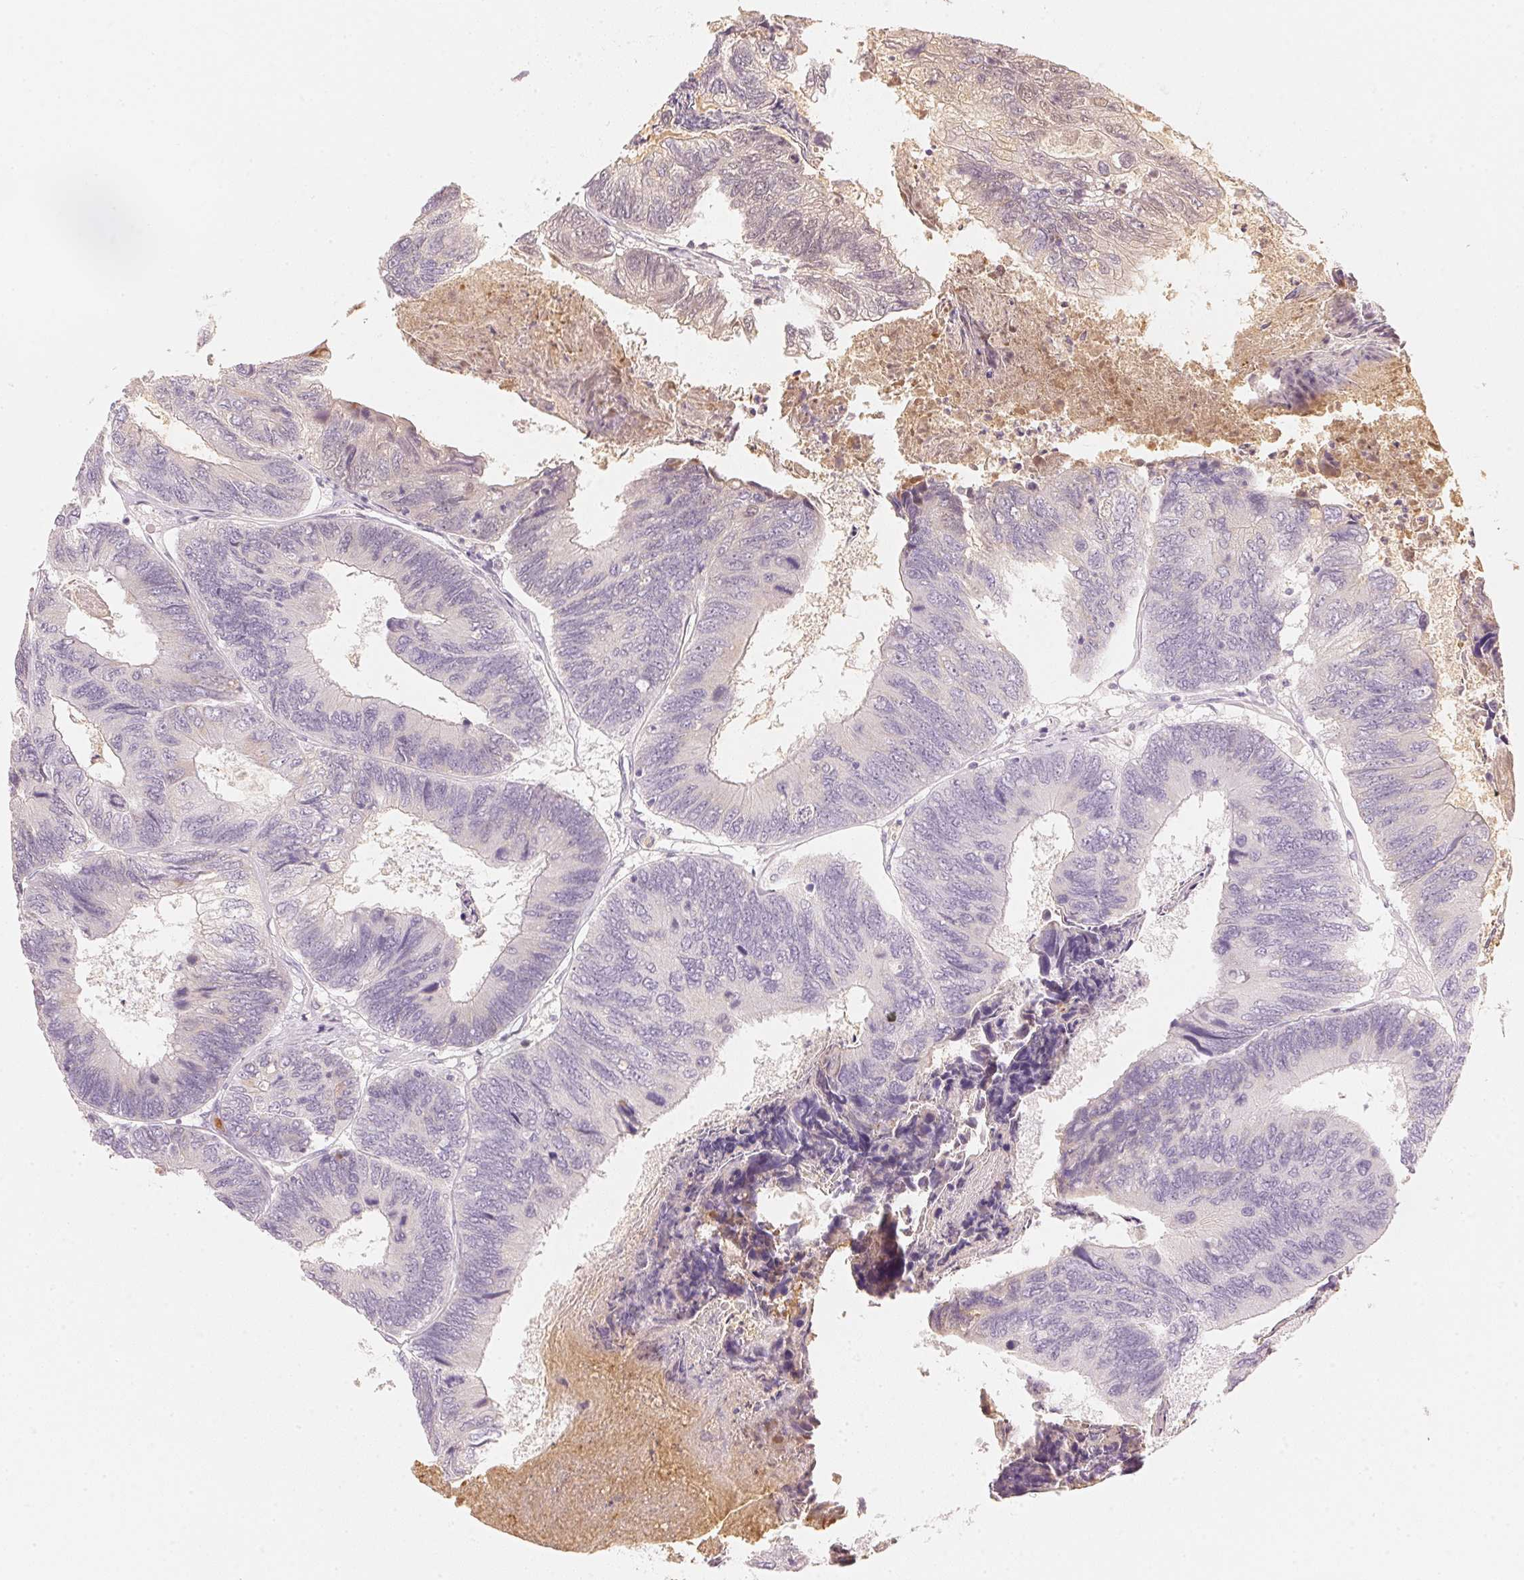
{"staining": {"intensity": "negative", "quantity": "none", "location": "none"}, "tissue": "colorectal cancer", "cell_type": "Tumor cells", "image_type": "cancer", "snomed": [{"axis": "morphology", "description": "Adenocarcinoma, NOS"}, {"axis": "topography", "description": "Colon"}], "caption": "Immunohistochemistry of colorectal cancer shows no positivity in tumor cells. (DAB IHC, high magnification).", "gene": "RMDN2", "patient": {"sex": "female", "age": 67}}